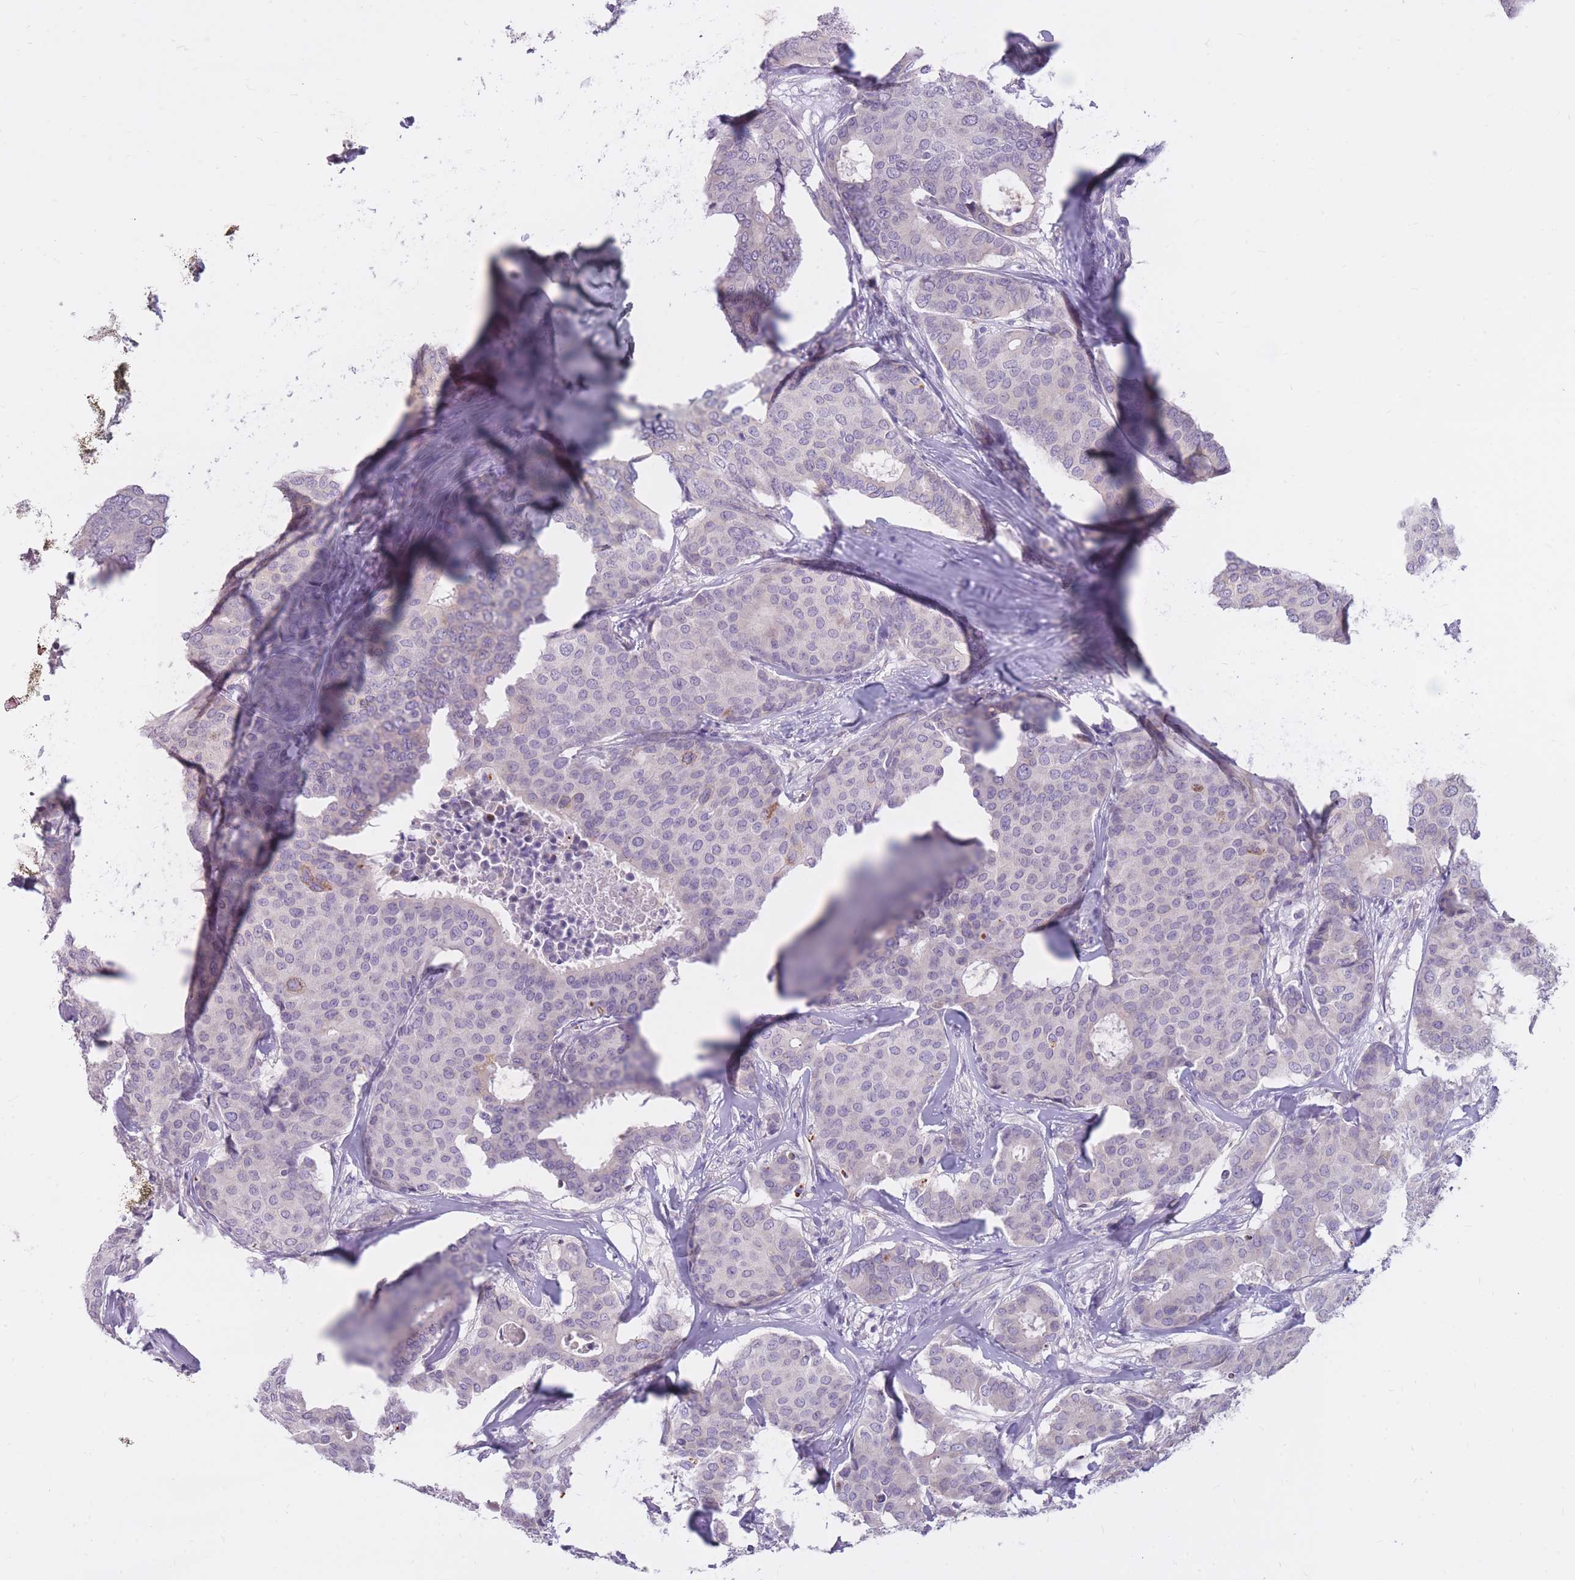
{"staining": {"intensity": "negative", "quantity": "none", "location": "none"}, "tissue": "breast cancer", "cell_type": "Tumor cells", "image_type": "cancer", "snomed": [{"axis": "morphology", "description": "Duct carcinoma"}, {"axis": "topography", "description": "Breast"}], "caption": "This is an IHC photomicrograph of human breast infiltrating ductal carcinoma. There is no positivity in tumor cells.", "gene": "RNF170", "patient": {"sex": "female", "age": 75}}